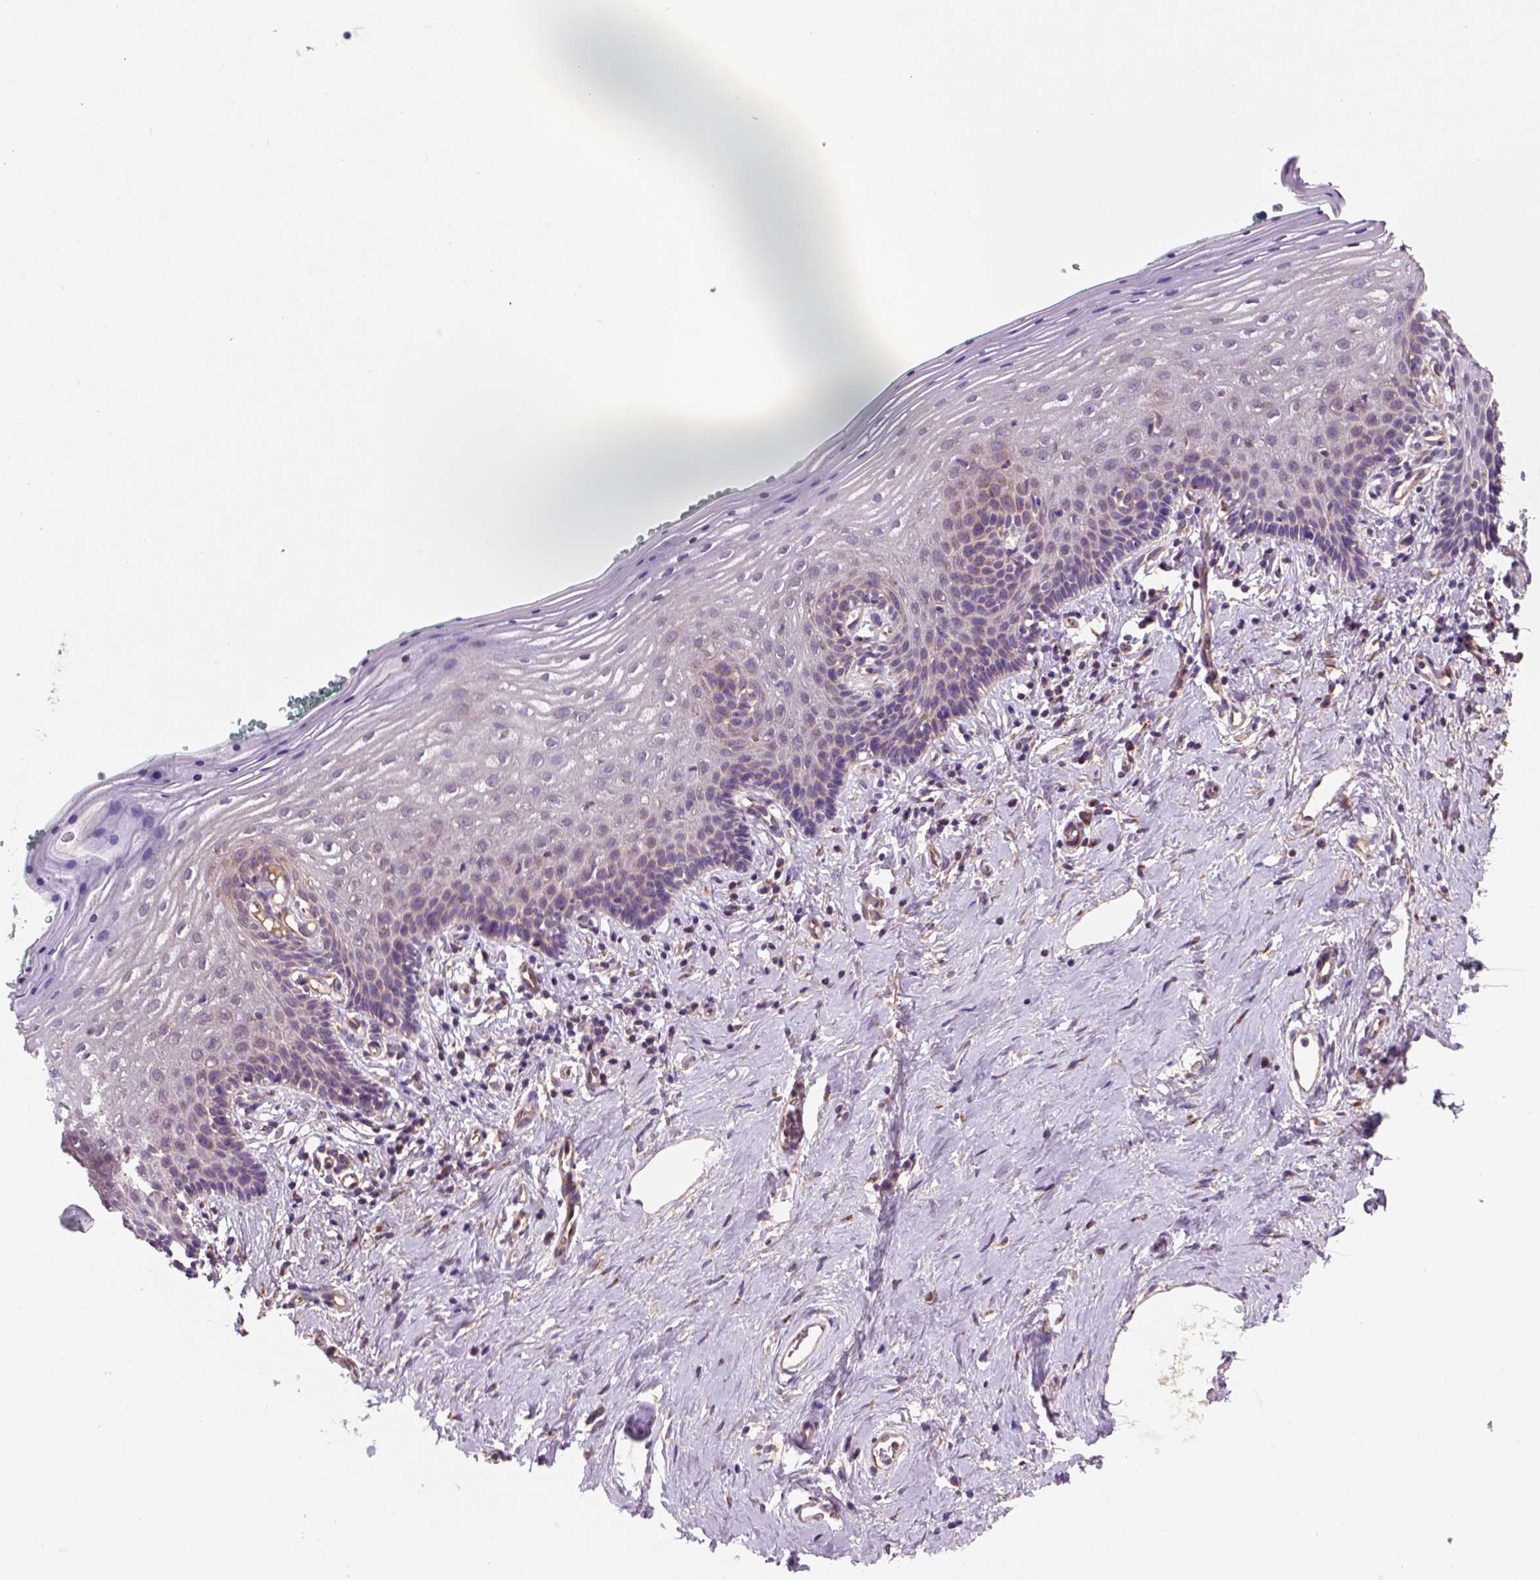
{"staining": {"intensity": "weak", "quantity": "25%-75%", "location": "cytoplasmic/membranous"}, "tissue": "vagina", "cell_type": "Squamous epithelial cells", "image_type": "normal", "snomed": [{"axis": "morphology", "description": "Normal tissue, NOS"}, {"axis": "topography", "description": "Vagina"}], "caption": "A brown stain labels weak cytoplasmic/membranous positivity of a protein in squamous epithelial cells of normal human vagina.", "gene": "WARS2", "patient": {"sex": "female", "age": 42}}